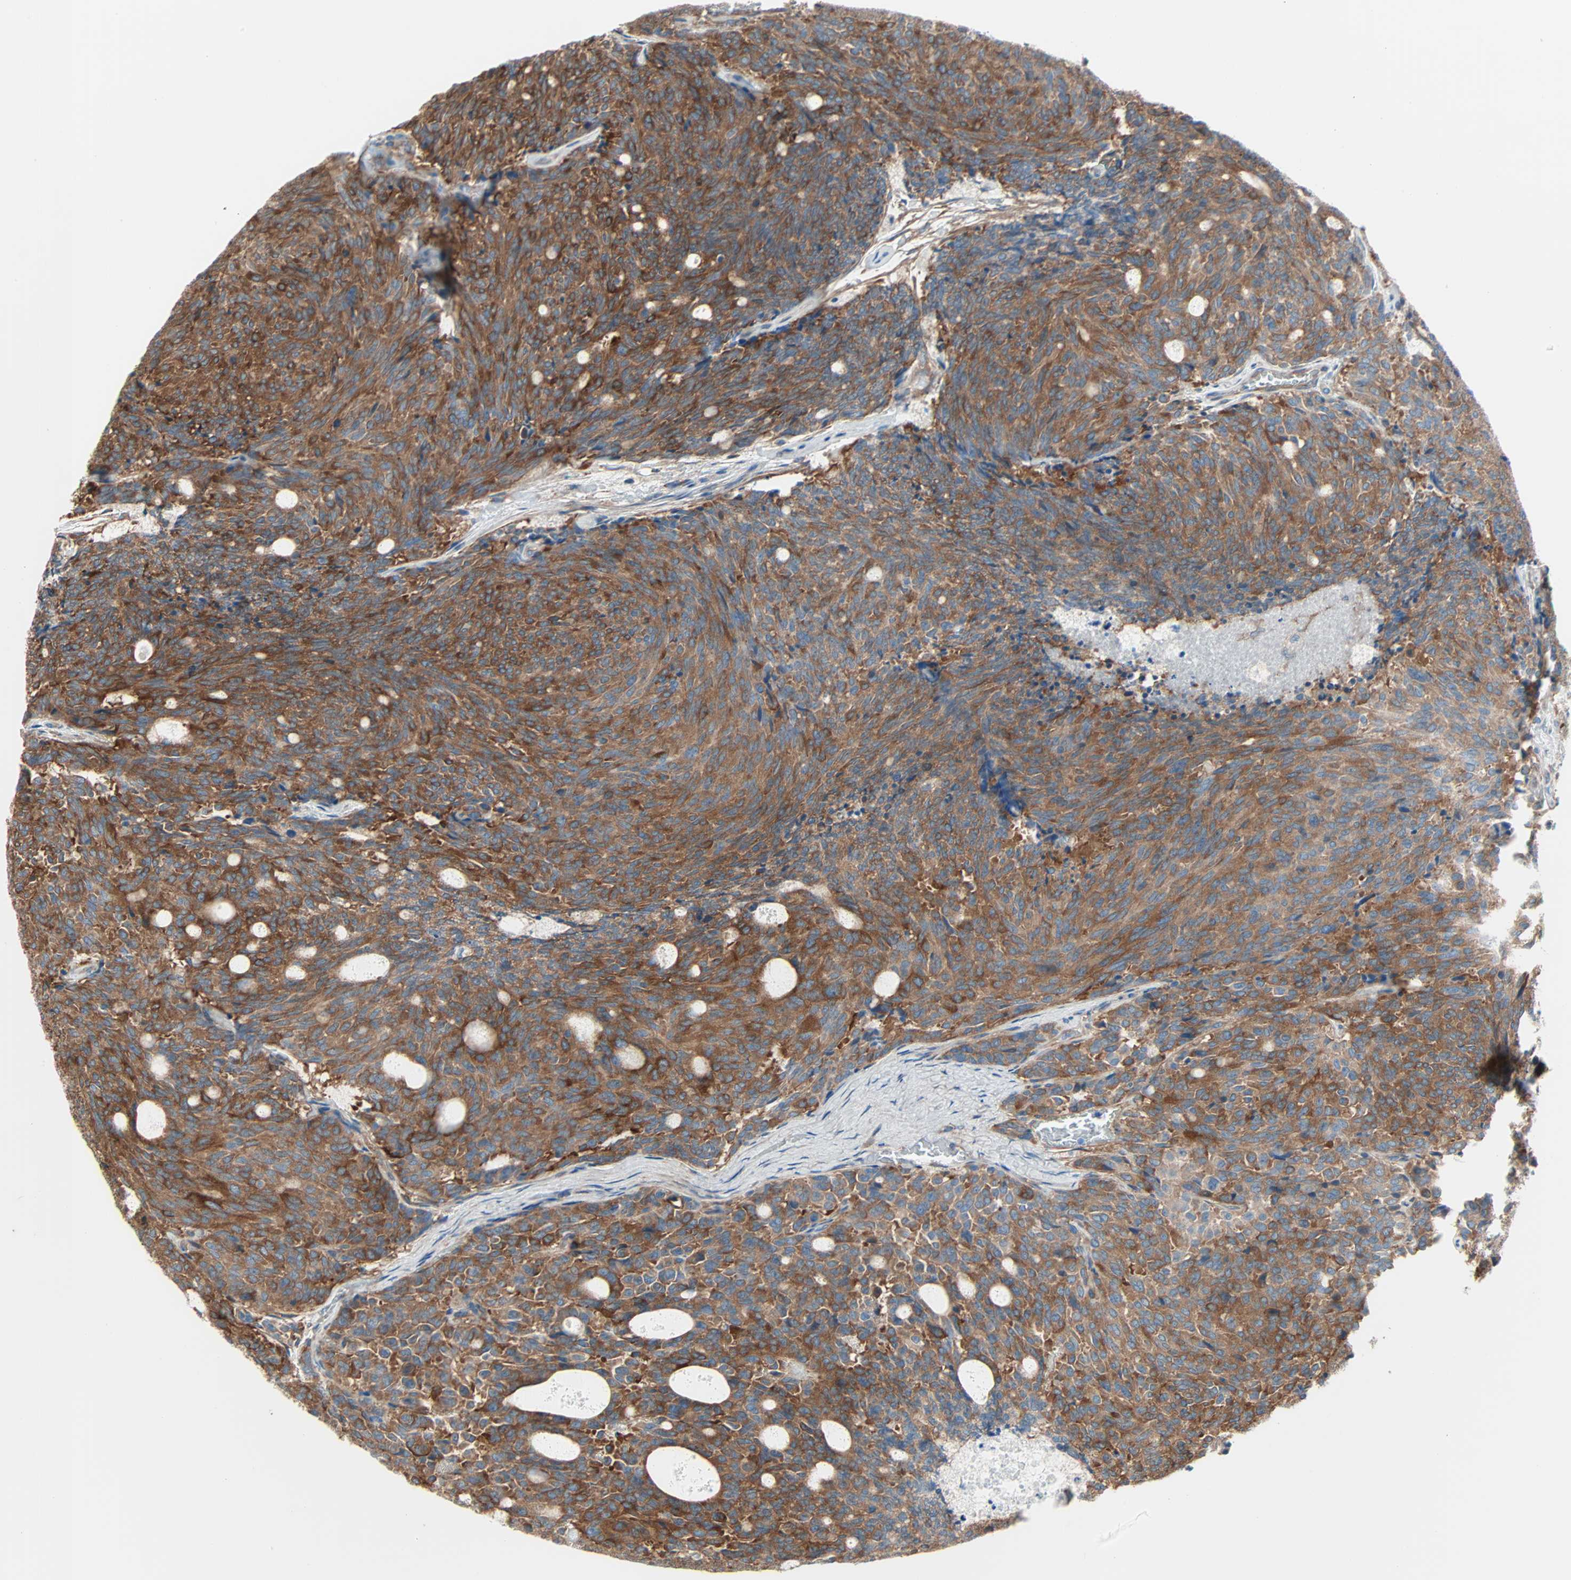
{"staining": {"intensity": "strong", "quantity": ">75%", "location": "cytoplasmic/membranous"}, "tissue": "carcinoid", "cell_type": "Tumor cells", "image_type": "cancer", "snomed": [{"axis": "morphology", "description": "Carcinoid, malignant, NOS"}, {"axis": "topography", "description": "Pancreas"}], "caption": "Immunohistochemistry (IHC) staining of carcinoid, which demonstrates high levels of strong cytoplasmic/membranous staining in about >75% of tumor cells indicating strong cytoplasmic/membranous protein positivity. The staining was performed using DAB (brown) for protein detection and nuclei were counterstained in hematoxylin (blue).", "gene": "EPB41L2", "patient": {"sex": "female", "age": 54}}